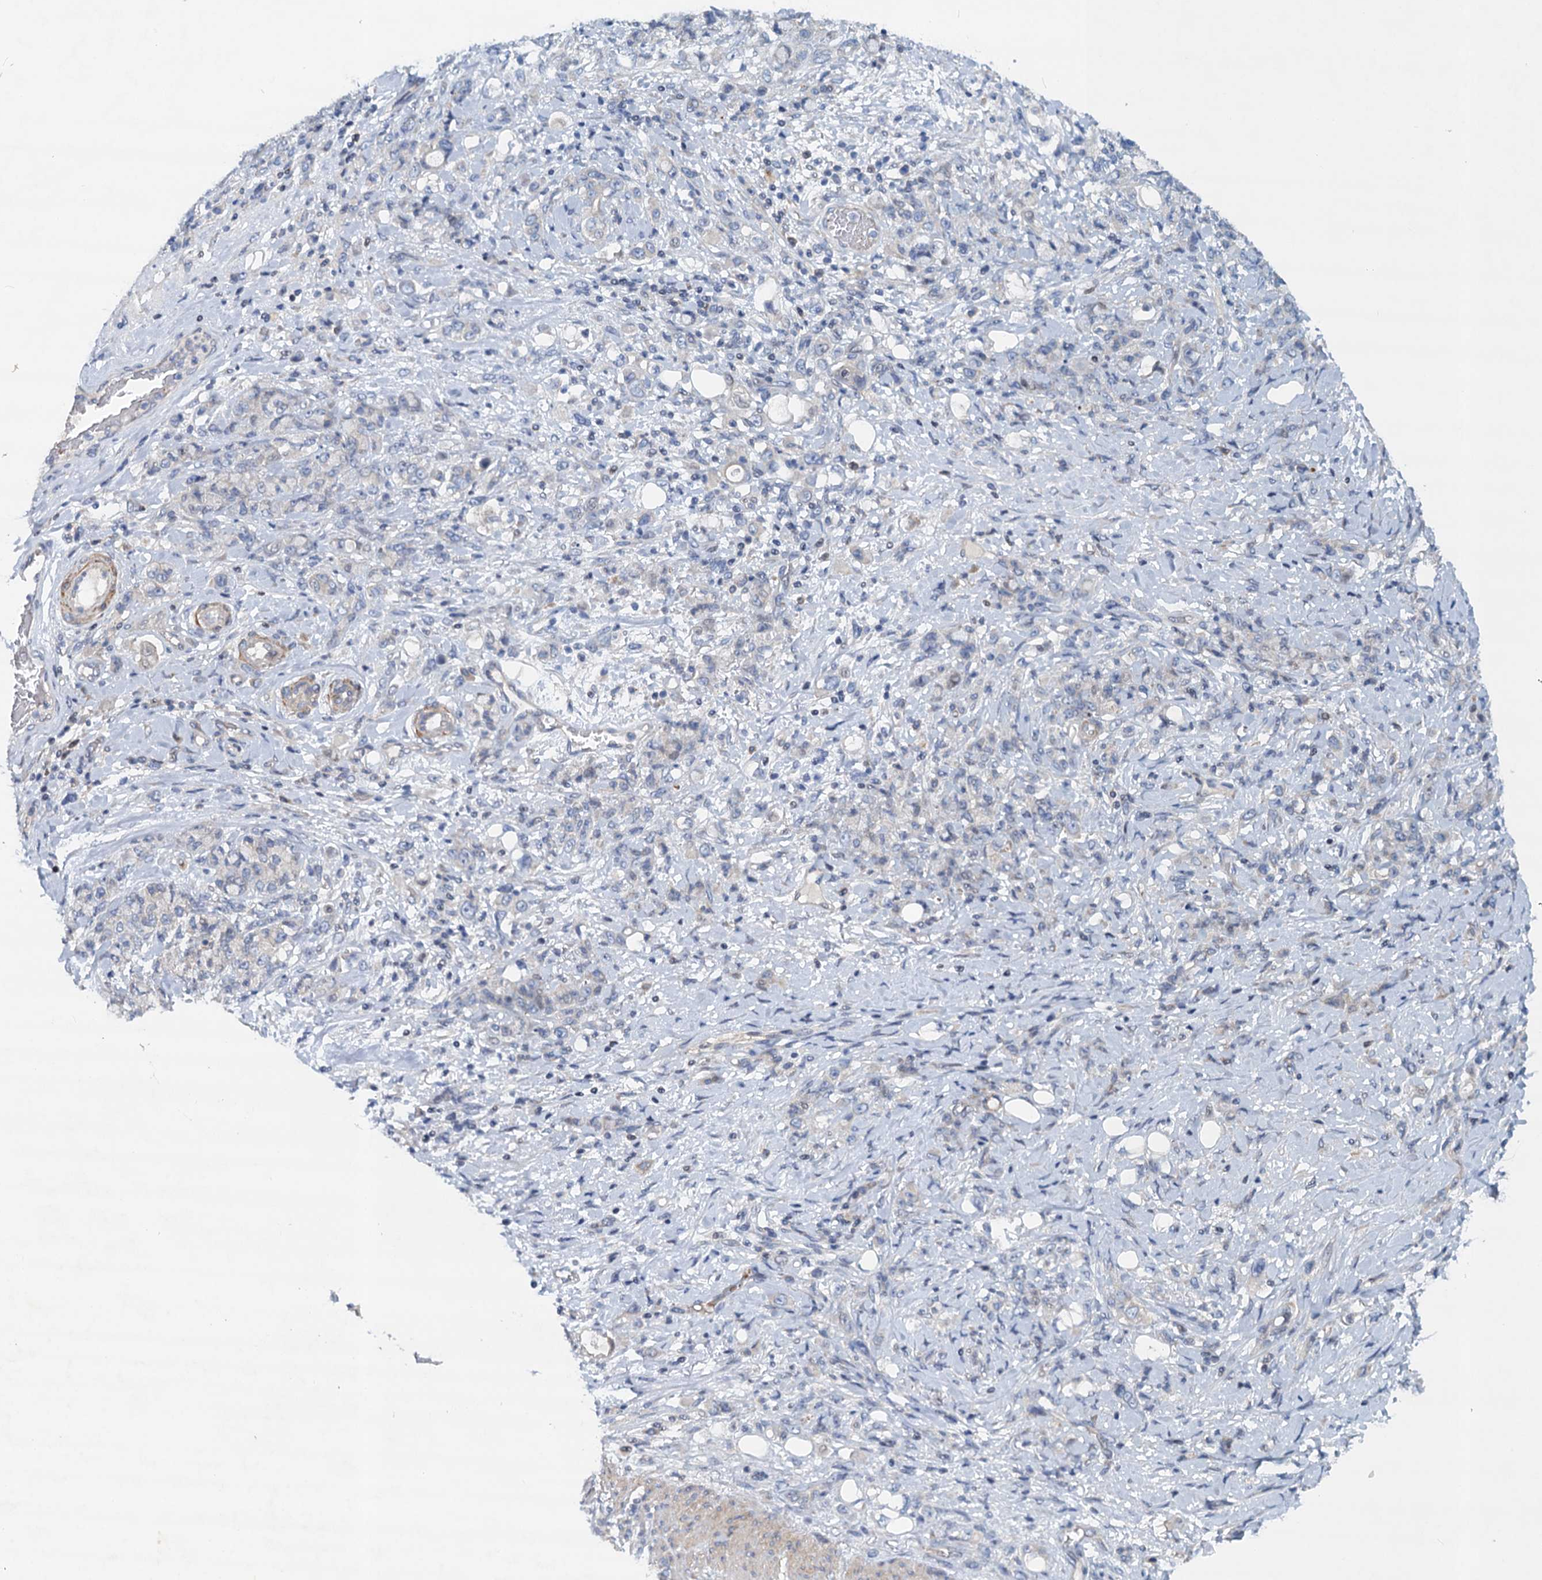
{"staining": {"intensity": "negative", "quantity": "none", "location": "none"}, "tissue": "stomach cancer", "cell_type": "Tumor cells", "image_type": "cancer", "snomed": [{"axis": "morphology", "description": "Adenocarcinoma, NOS"}, {"axis": "topography", "description": "Stomach"}], "caption": "IHC photomicrograph of neoplastic tissue: human adenocarcinoma (stomach) stained with DAB (3,3'-diaminobenzidine) displays no significant protein expression in tumor cells.", "gene": "NBEA", "patient": {"sex": "female", "age": 79}}